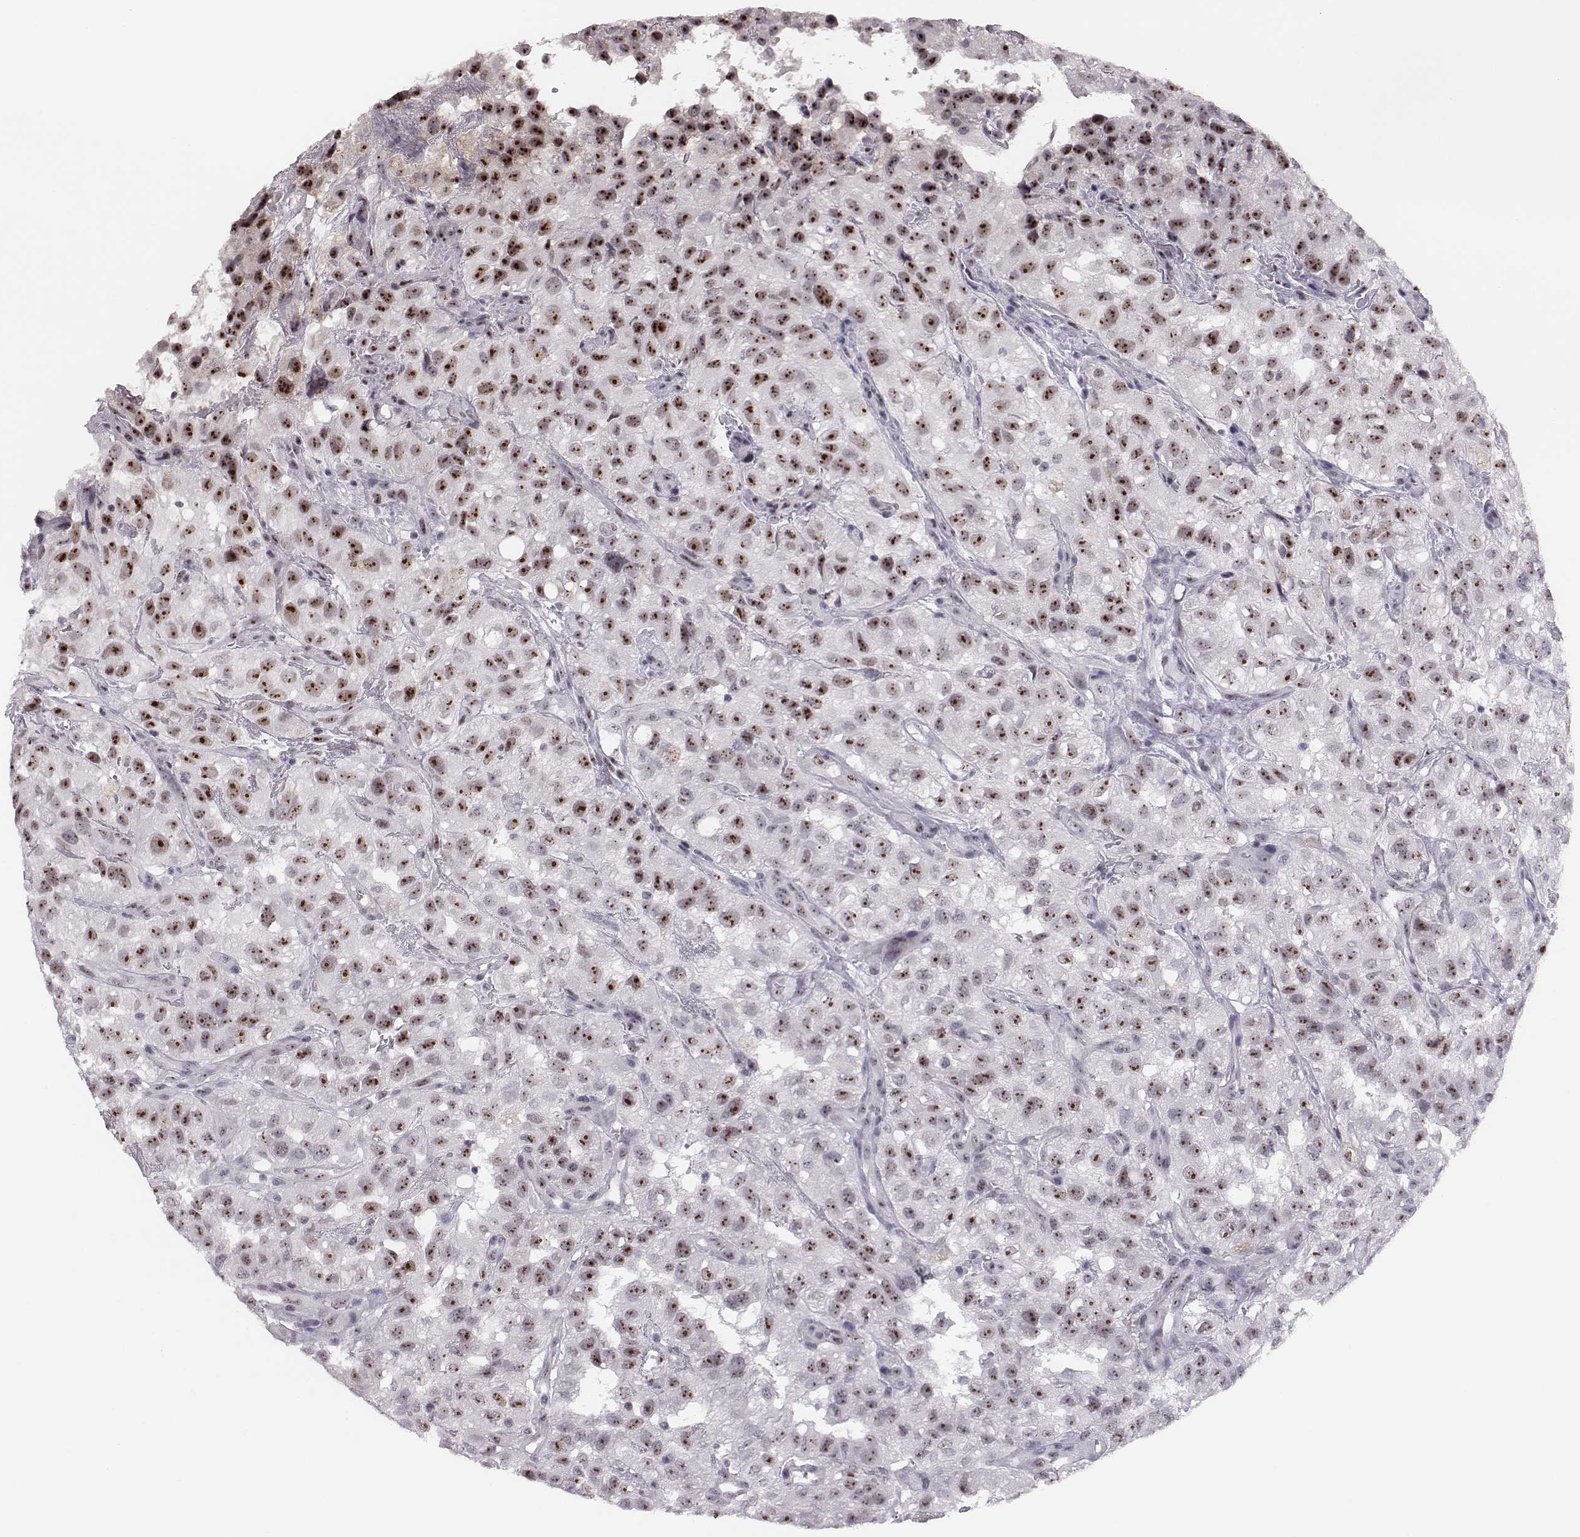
{"staining": {"intensity": "strong", "quantity": ">75%", "location": "nuclear"}, "tissue": "renal cancer", "cell_type": "Tumor cells", "image_type": "cancer", "snomed": [{"axis": "morphology", "description": "Adenocarcinoma, NOS"}, {"axis": "topography", "description": "Kidney"}], "caption": "DAB immunohistochemical staining of renal cancer reveals strong nuclear protein expression in approximately >75% of tumor cells.", "gene": "NIFK", "patient": {"sex": "male", "age": 64}}